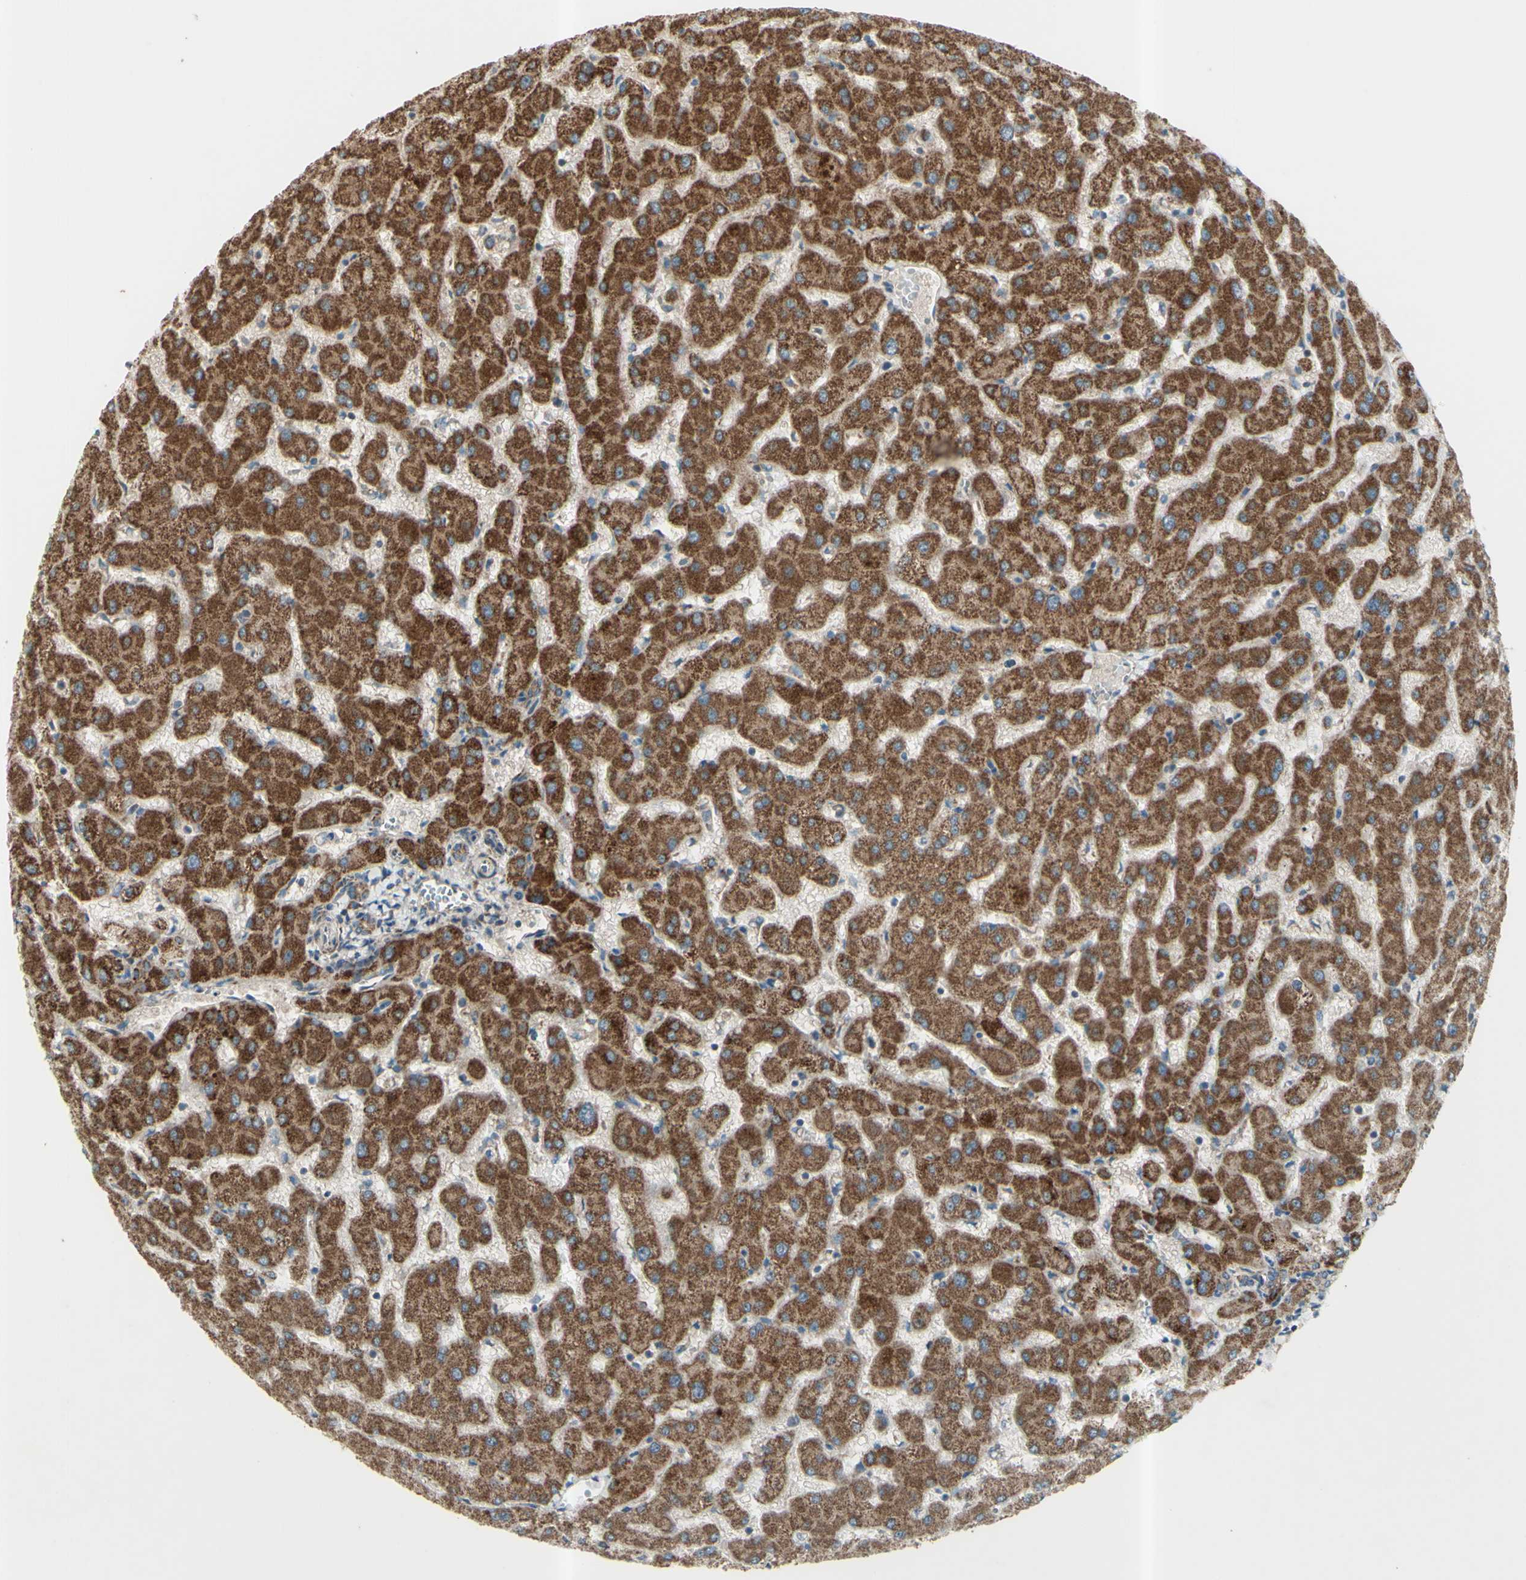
{"staining": {"intensity": "moderate", "quantity": ">75%", "location": "cytoplasmic/membranous"}, "tissue": "liver", "cell_type": "Cholangiocytes", "image_type": "normal", "snomed": [{"axis": "morphology", "description": "Normal tissue, NOS"}, {"axis": "topography", "description": "Liver"}], "caption": "Liver stained with DAB immunohistochemistry (IHC) displays medium levels of moderate cytoplasmic/membranous positivity in about >75% of cholangiocytes. The protein of interest is stained brown, and the nuclei are stained in blue (DAB IHC with brightfield microscopy, high magnification).", "gene": "RHOT1", "patient": {"sex": "female", "age": 63}}